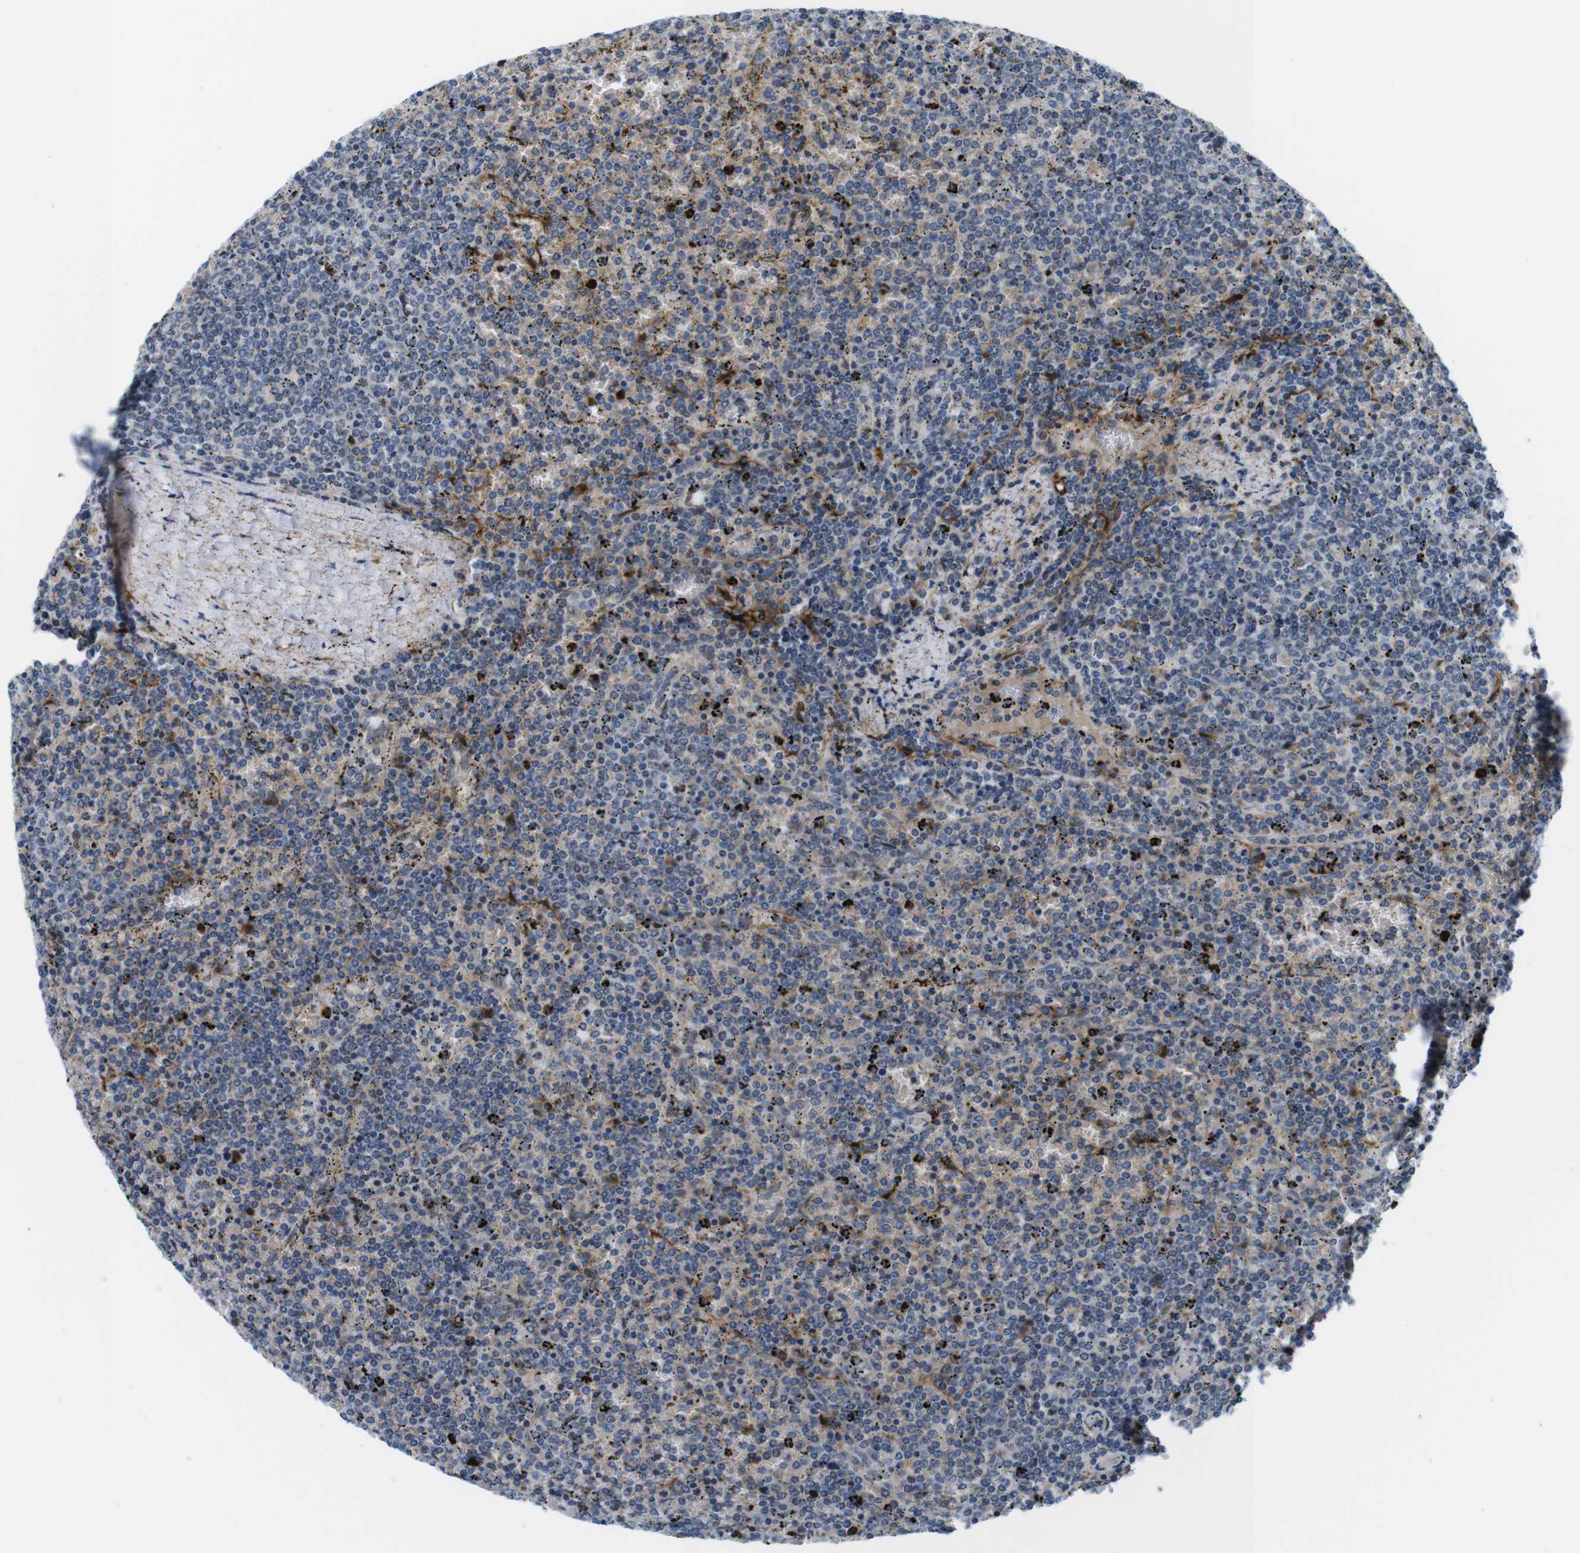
{"staining": {"intensity": "weak", "quantity": "<25%", "location": "cytoplasmic/membranous"}, "tissue": "lymphoma", "cell_type": "Tumor cells", "image_type": "cancer", "snomed": [{"axis": "morphology", "description": "Malignant lymphoma, non-Hodgkin's type, Low grade"}, {"axis": "topography", "description": "Spleen"}], "caption": "Immunohistochemistry (IHC) image of neoplastic tissue: low-grade malignant lymphoma, non-Hodgkin's type stained with DAB exhibits no significant protein staining in tumor cells. Nuclei are stained in blue.", "gene": "ZDHHC3", "patient": {"sex": "female", "age": 77}}